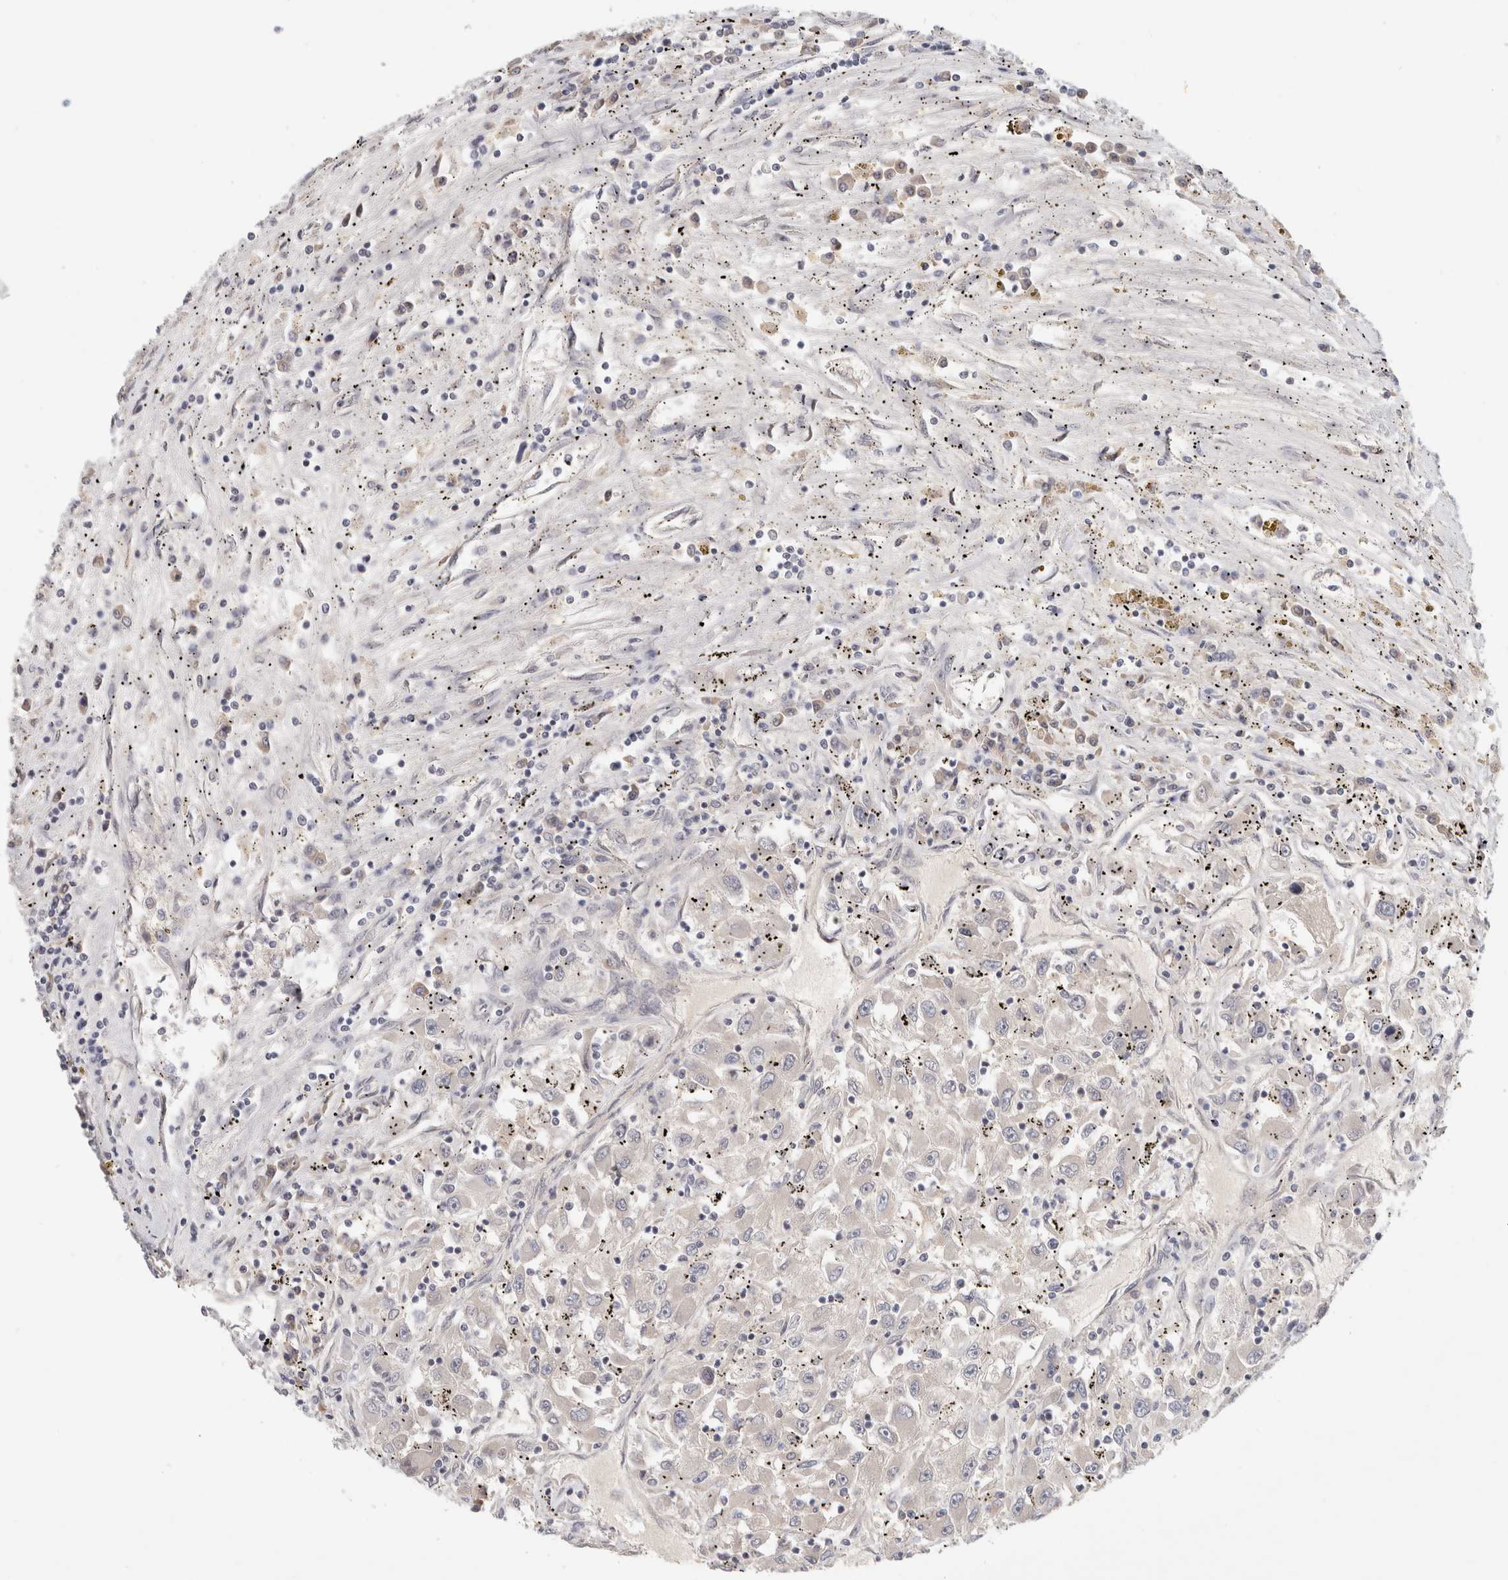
{"staining": {"intensity": "weak", "quantity": "<25%", "location": "cytoplasmic/membranous"}, "tissue": "renal cancer", "cell_type": "Tumor cells", "image_type": "cancer", "snomed": [{"axis": "morphology", "description": "Adenocarcinoma, NOS"}, {"axis": "topography", "description": "Kidney"}], "caption": "The micrograph exhibits no significant positivity in tumor cells of renal adenocarcinoma.", "gene": "STK31", "patient": {"sex": "female", "age": 52}}